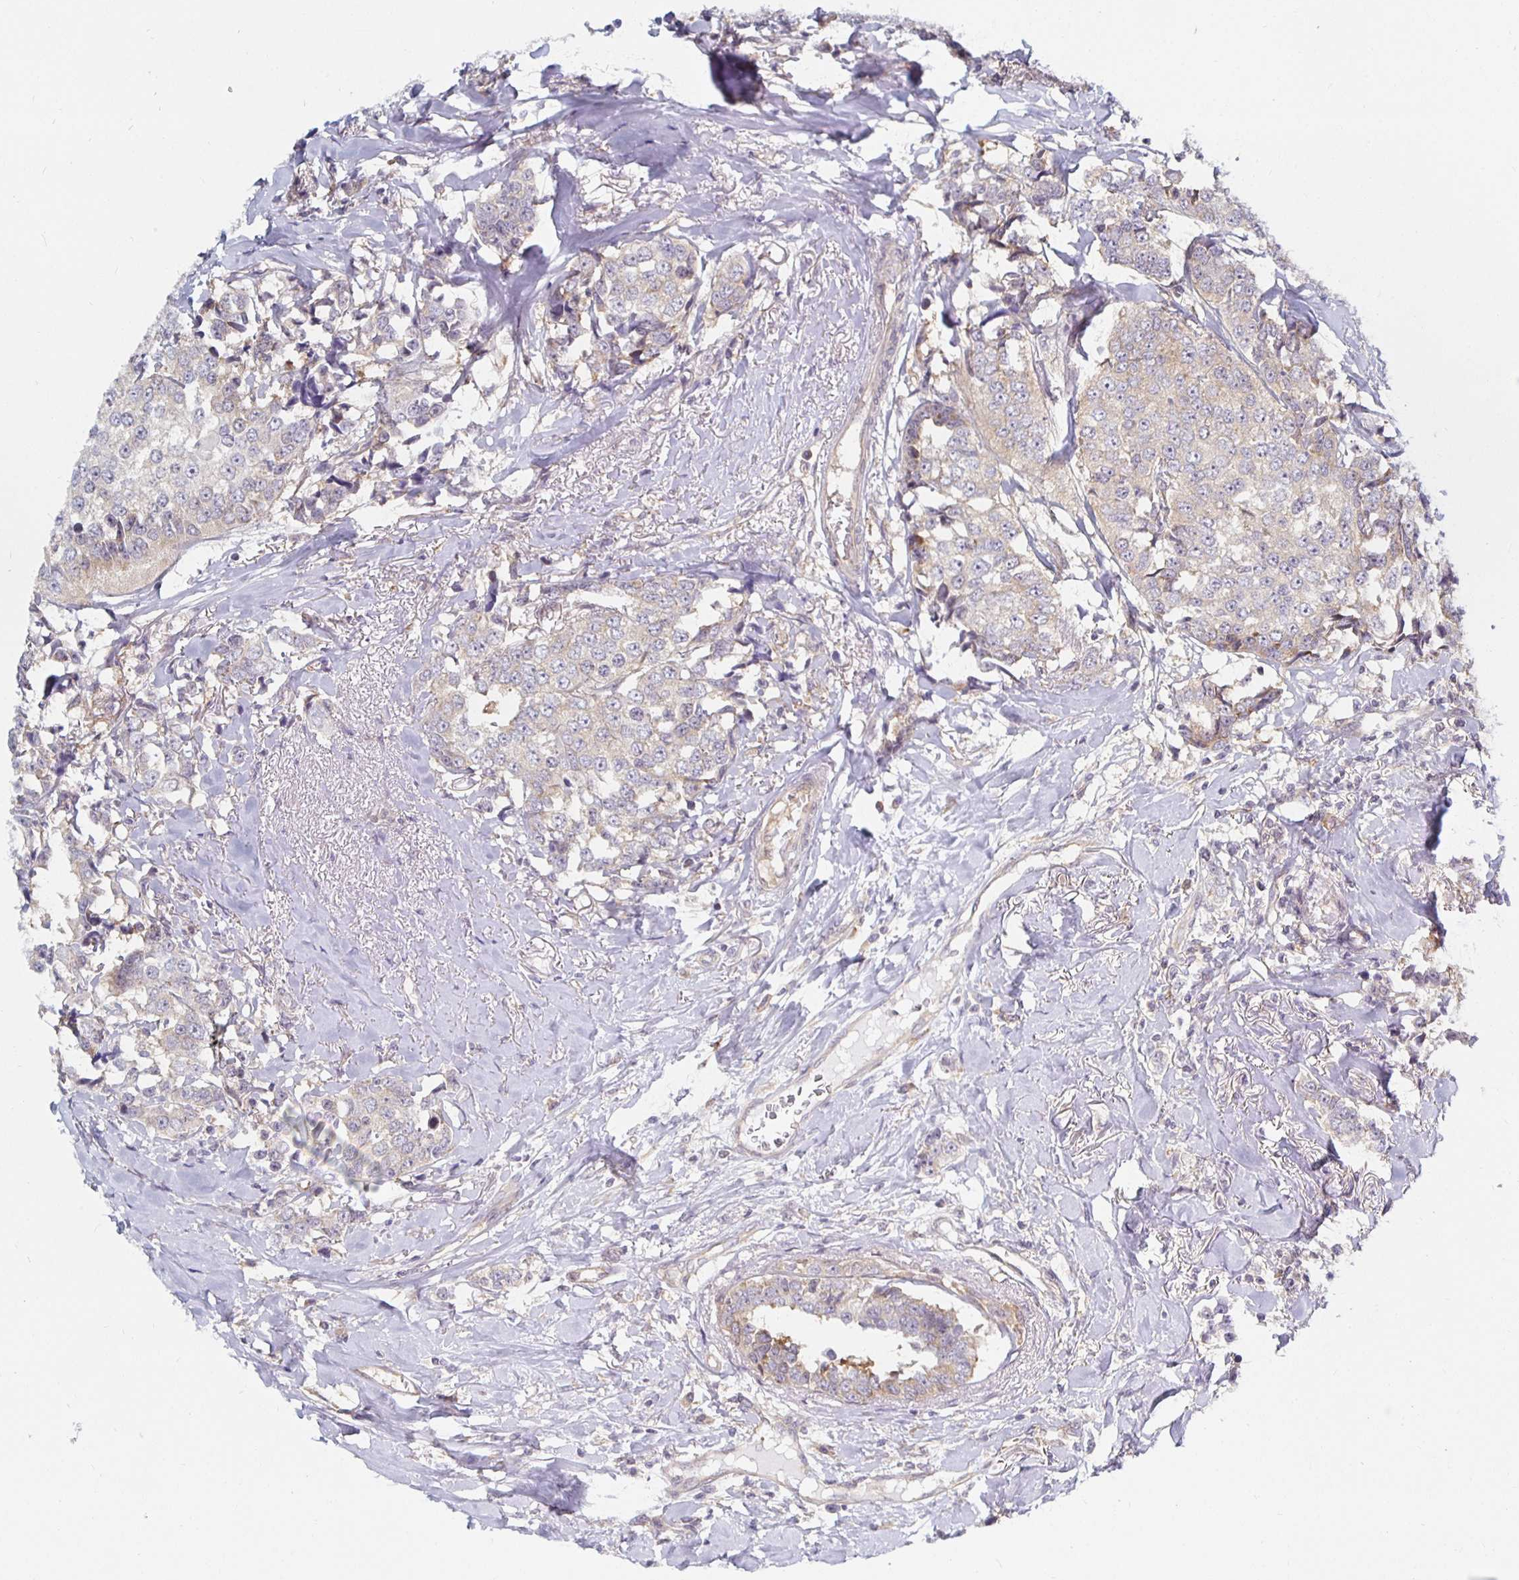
{"staining": {"intensity": "weak", "quantity": "25%-75%", "location": "cytoplasmic/membranous"}, "tissue": "breast cancer", "cell_type": "Tumor cells", "image_type": "cancer", "snomed": [{"axis": "morphology", "description": "Duct carcinoma"}, {"axis": "topography", "description": "Breast"}], "caption": "A high-resolution histopathology image shows immunohistochemistry (IHC) staining of breast intraductal carcinoma, which reveals weak cytoplasmic/membranous positivity in about 25%-75% of tumor cells.", "gene": "PDAP1", "patient": {"sex": "female", "age": 80}}